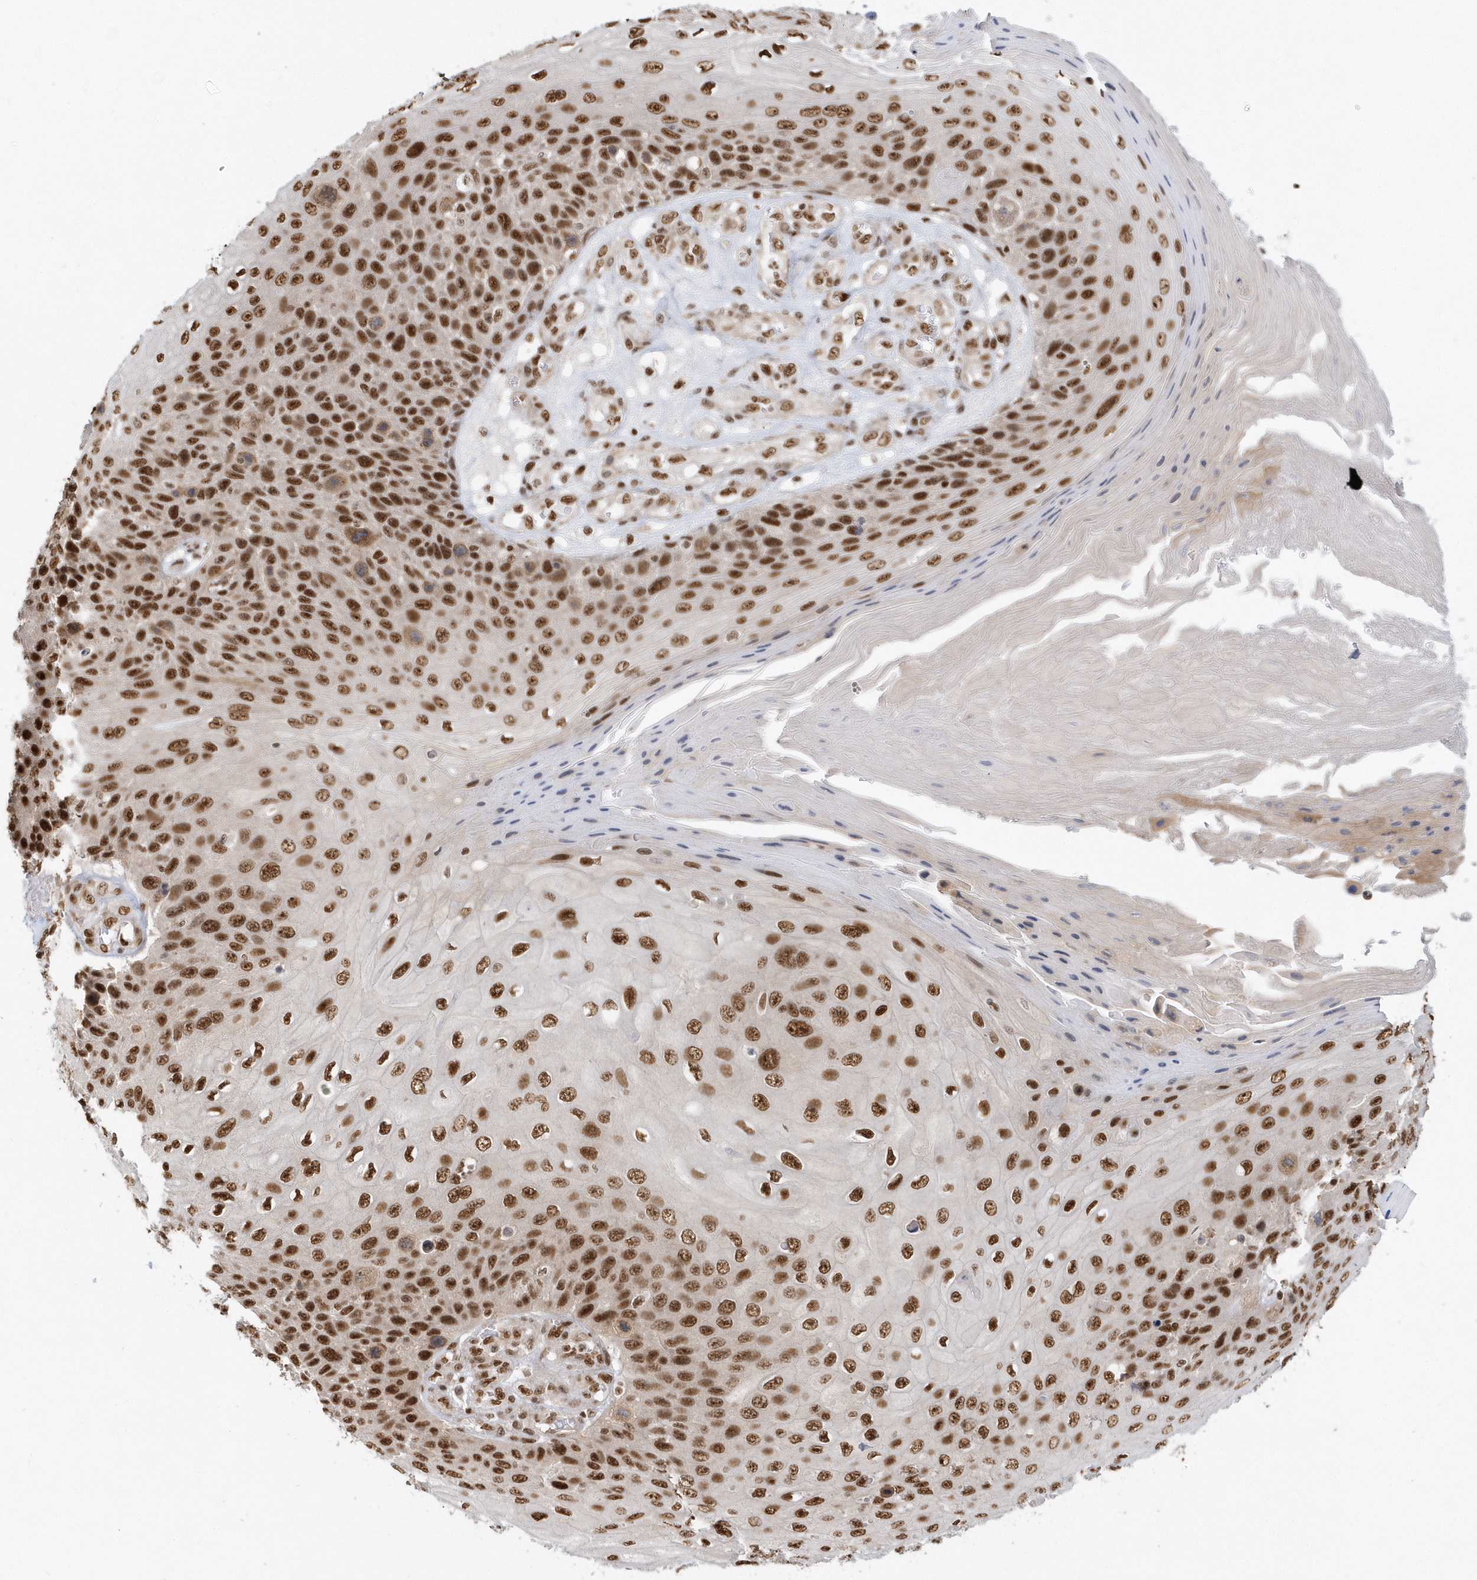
{"staining": {"intensity": "strong", "quantity": ">75%", "location": "nuclear"}, "tissue": "skin cancer", "cell_type": "Tumor cells", "image_type": "cancer", "snomed": [{"axis": "morphology", "description": "Squamous cell carcinoma, NOS"}, {"axis": "topography", "description": "Skin"}], "caption": "Protein staining by IHC displays strong nuclear positivity in about >75% of tumor cells in skin cancer (squamous cell carcinoma).", "gene": "SEPHS1", "patient": {"sex": "female", "age": 88}}